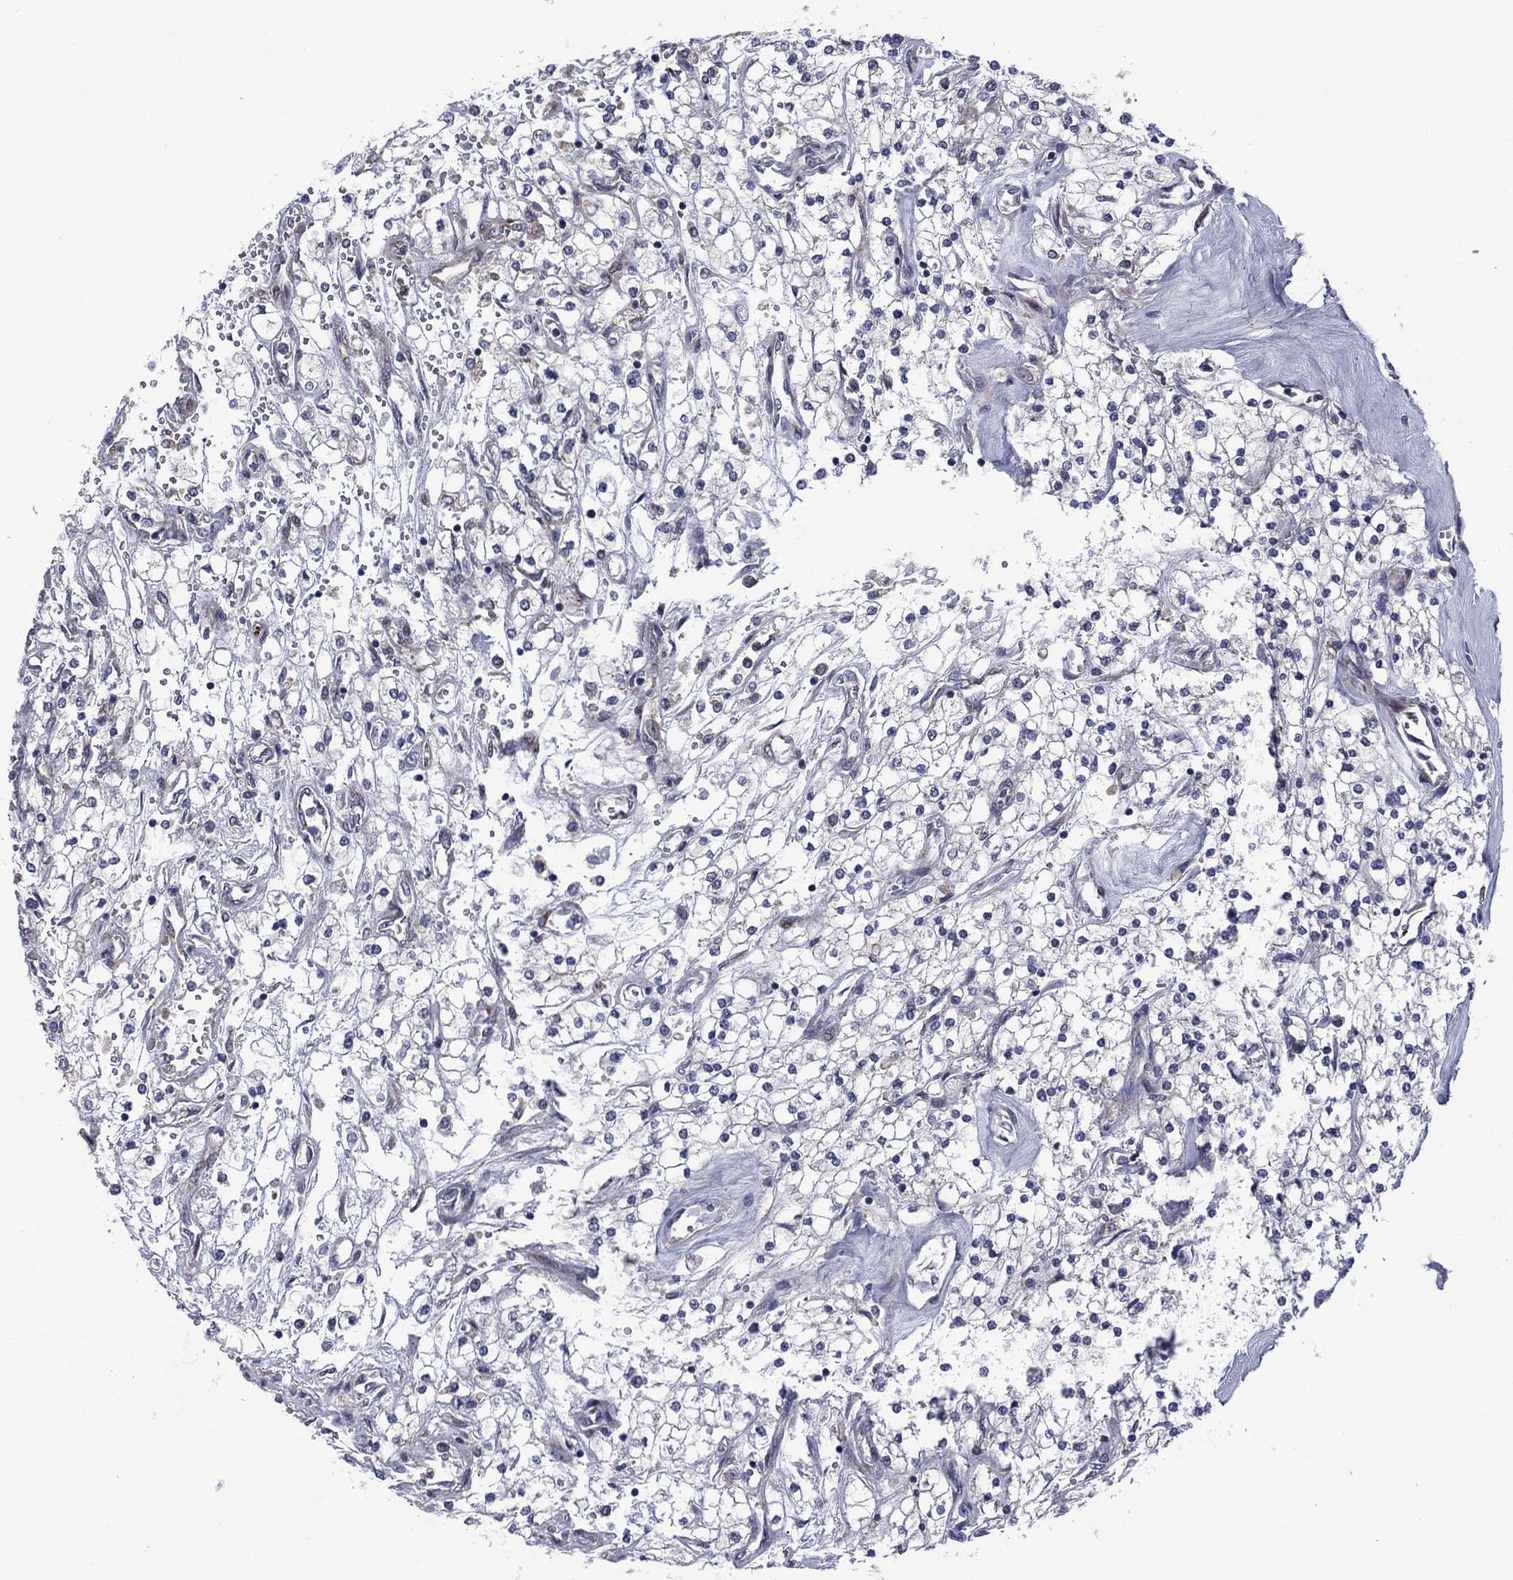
{"staining": {"intensity": "negative", "quantity": "none", "location": "none"}, "tissue": "renal cancer", "cell_type": "Tumor cells", "image_type": "cancer", "snomed": [{"axis": "morphology", "description": "Adenocarcinoma, NOS"}, {"axis": "topography", "description": "Kidney"}], "caption": "Immunohistochemistry (IHC) photomicrograph of neoplastic tissue: renal cancer (adenocarcinoma) stained with DAB reveals no significant protein staining in tumor cells.", "gene": "GPR155", "patient": {"sex": "male", "age": 80}}